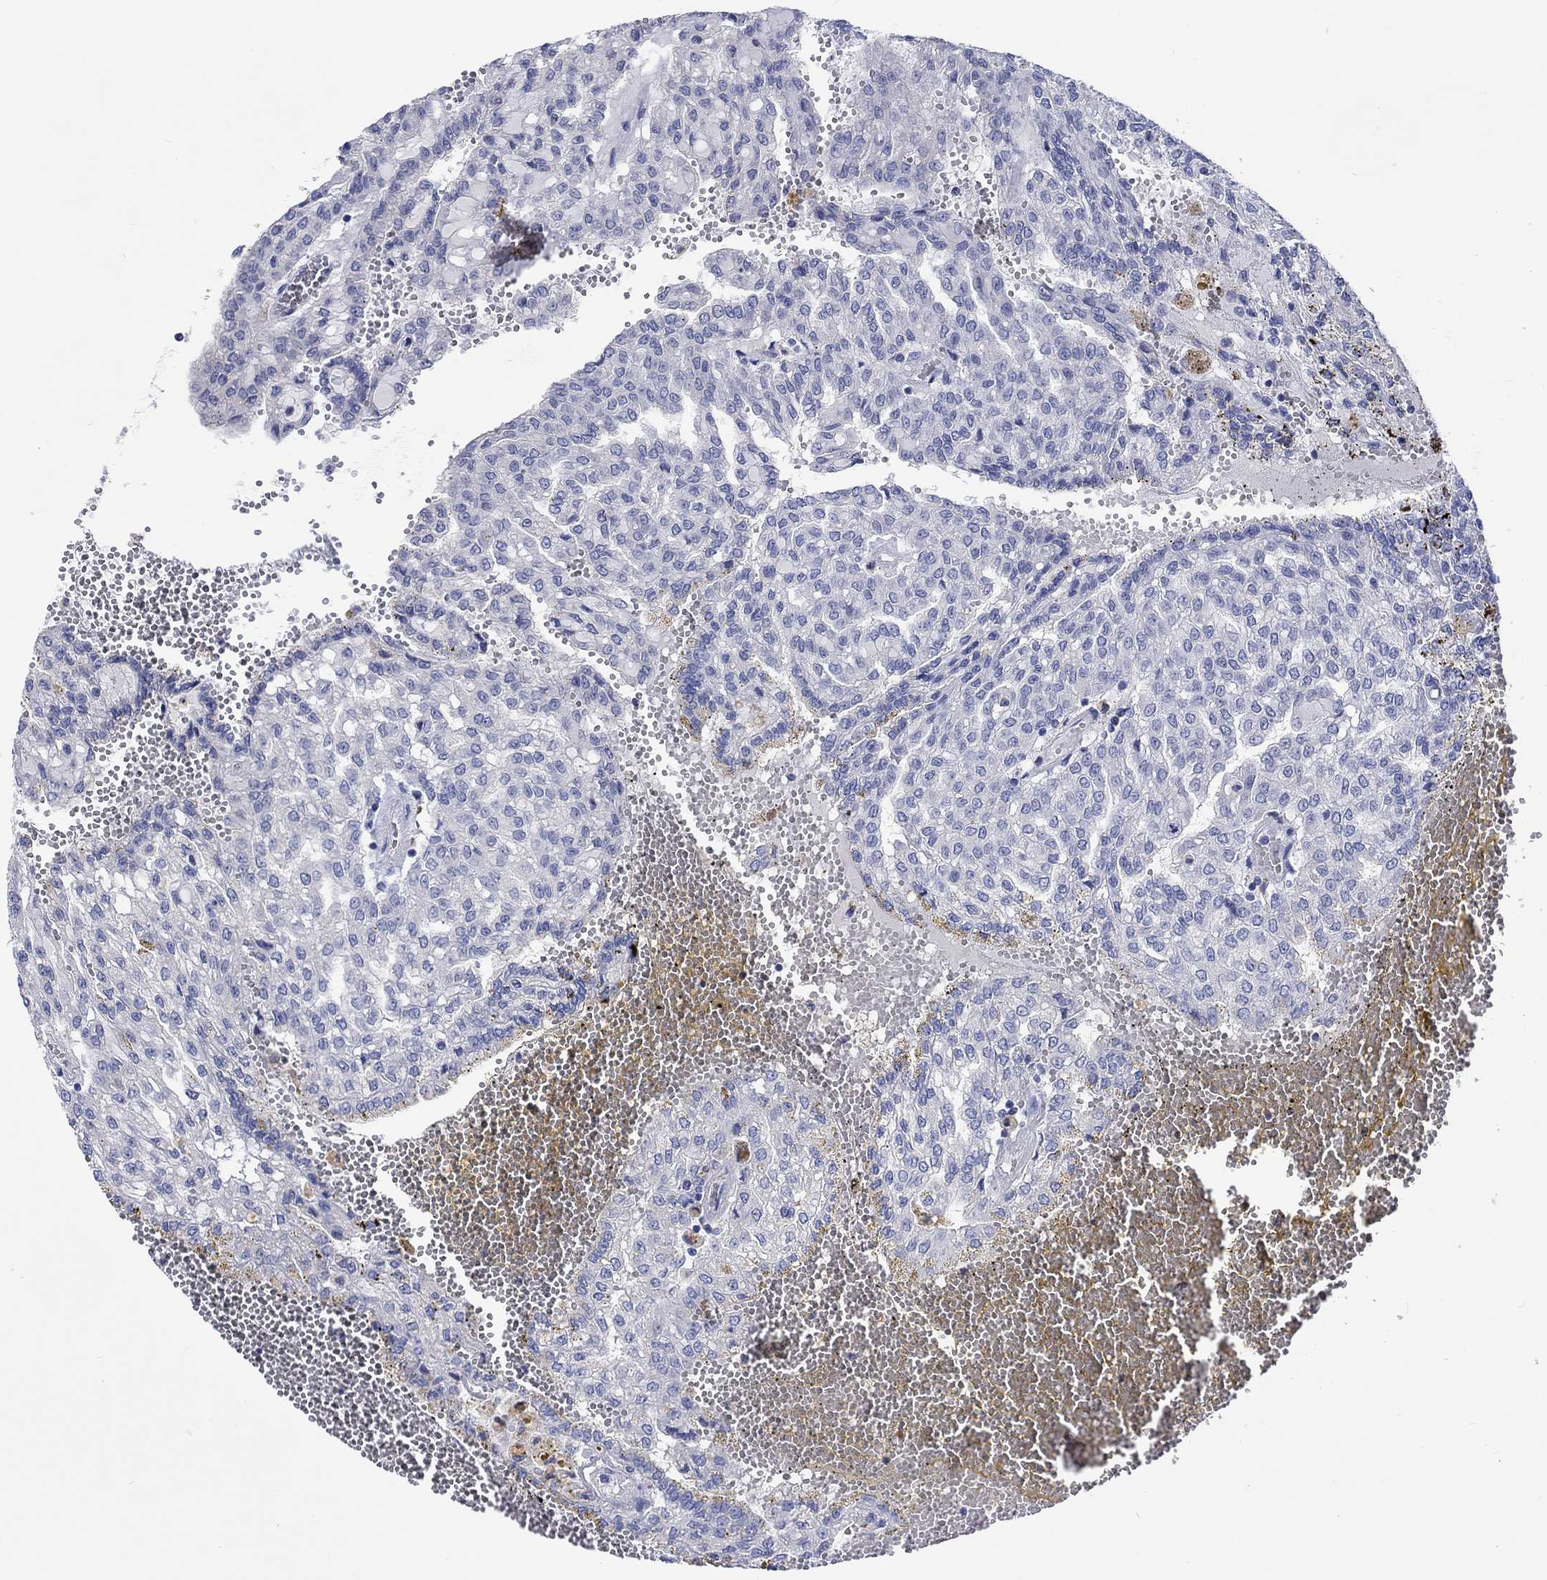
{"staining": {"intensity": "negative", "quantity": "none", "location": "none"}, "tissue": "renal cancer", "cell_type": "Tumor cells", "image_type": "cancer", "snomed": [{"axis": "morphology", "description": "Adenocarcinoma, NOS"}, {"axis": "topography", "description": "Kidney"}], "caption": "A photomicrograph of renal cancer stained for a protein exhibits no brown staining in tumor cells.", "gene": "TOMM20L", "patient": {"sex": "male", "age": 63}}